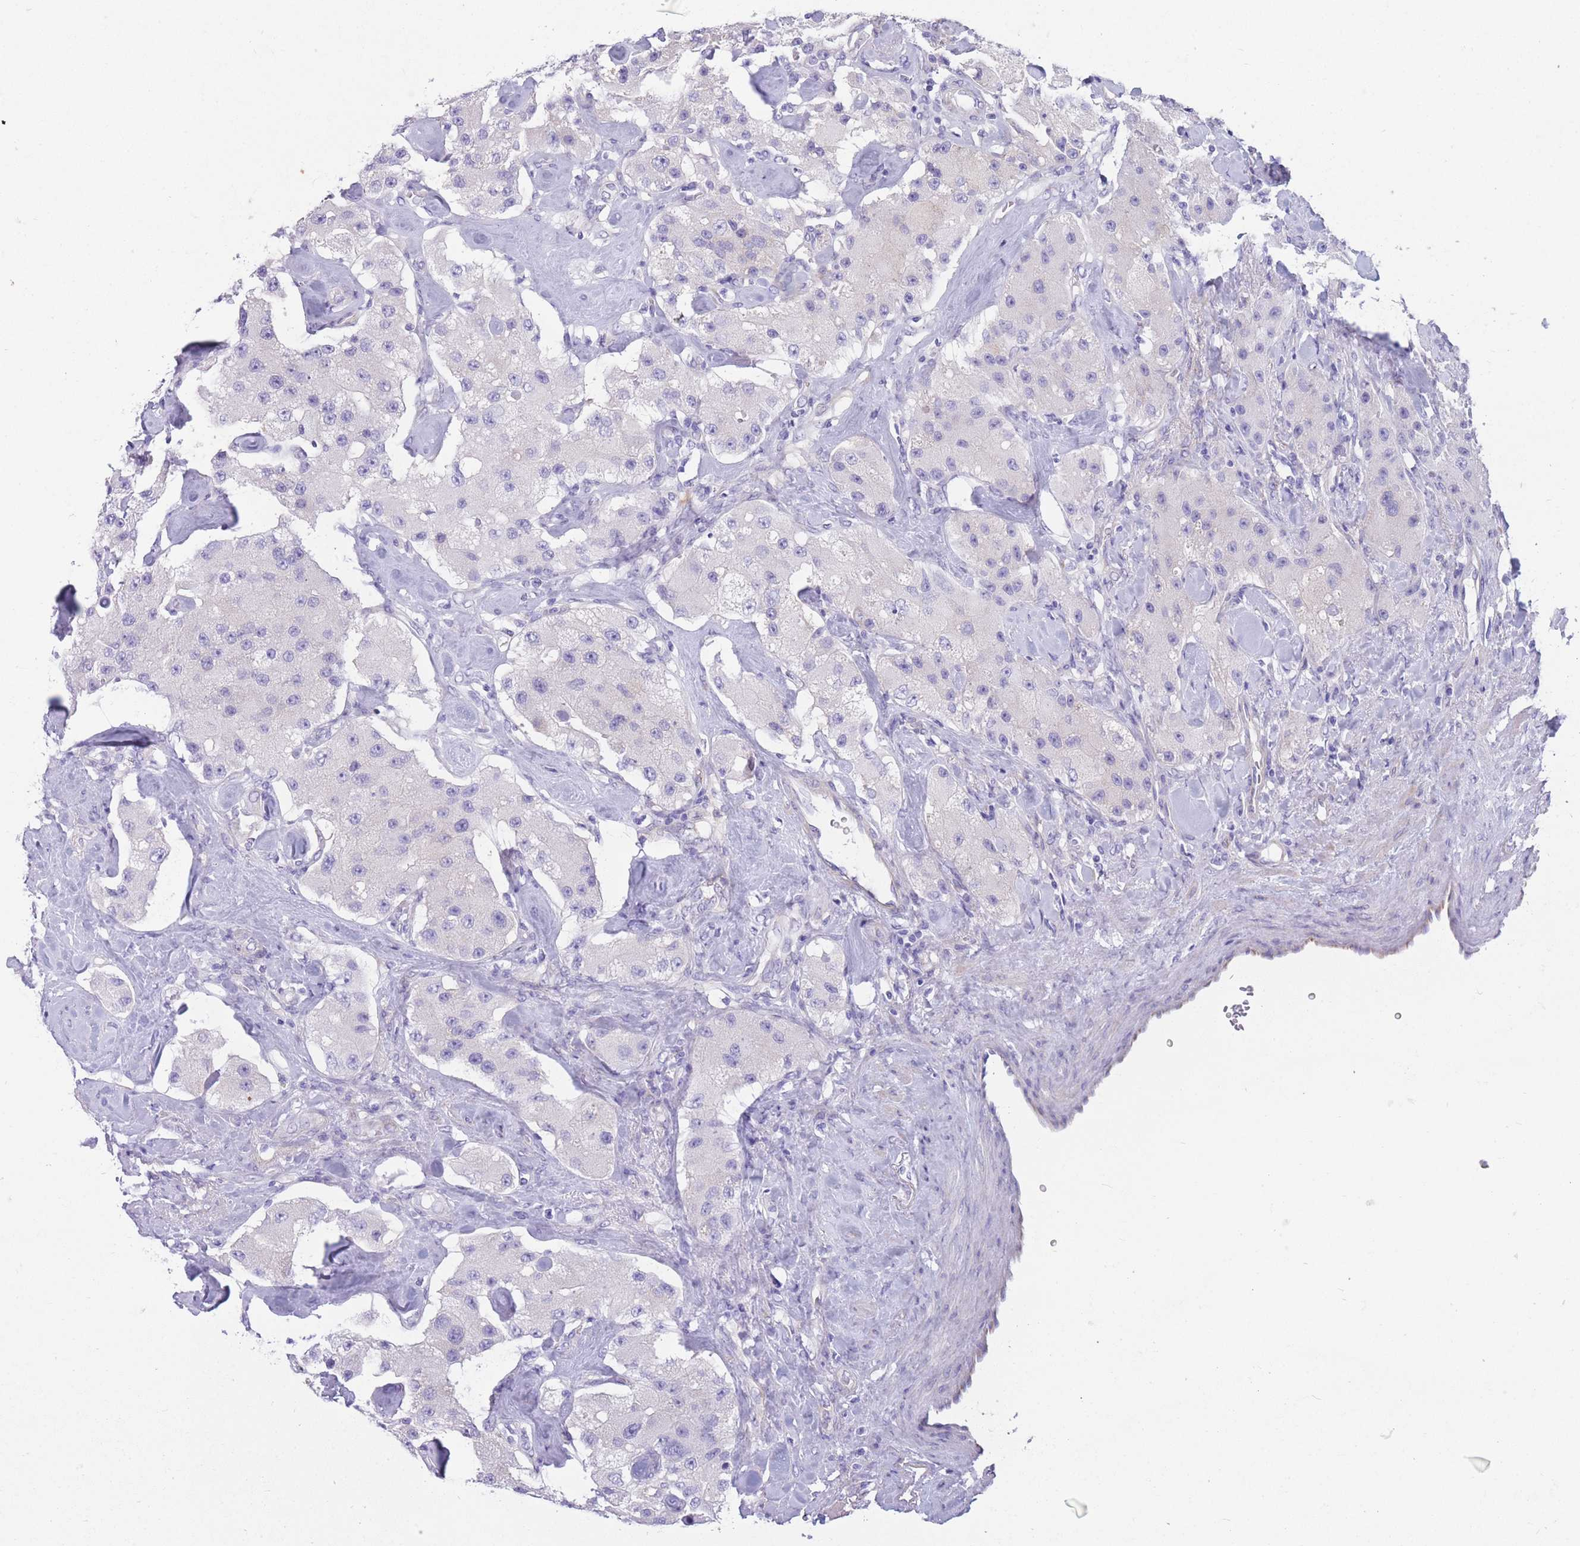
{"staining": {"intensity": "negative", "quantity": "none", "location": "none"}, "tissue": "carcinoid", "cell_type": "Tumor cells", "image_type": "cancer", "snomed": [{"axis": "morphology", "description": "Carcinoid, malignant, NOS"}, {"axis": "topography", "description": "Pancreas"}], "caption": "Carcinoid stained for a protein using immunohistochemistry (IHC) reveals no expression tumor cells.", "gene": "MTSS2", "patient": {"sex": "male", "age": 41}}